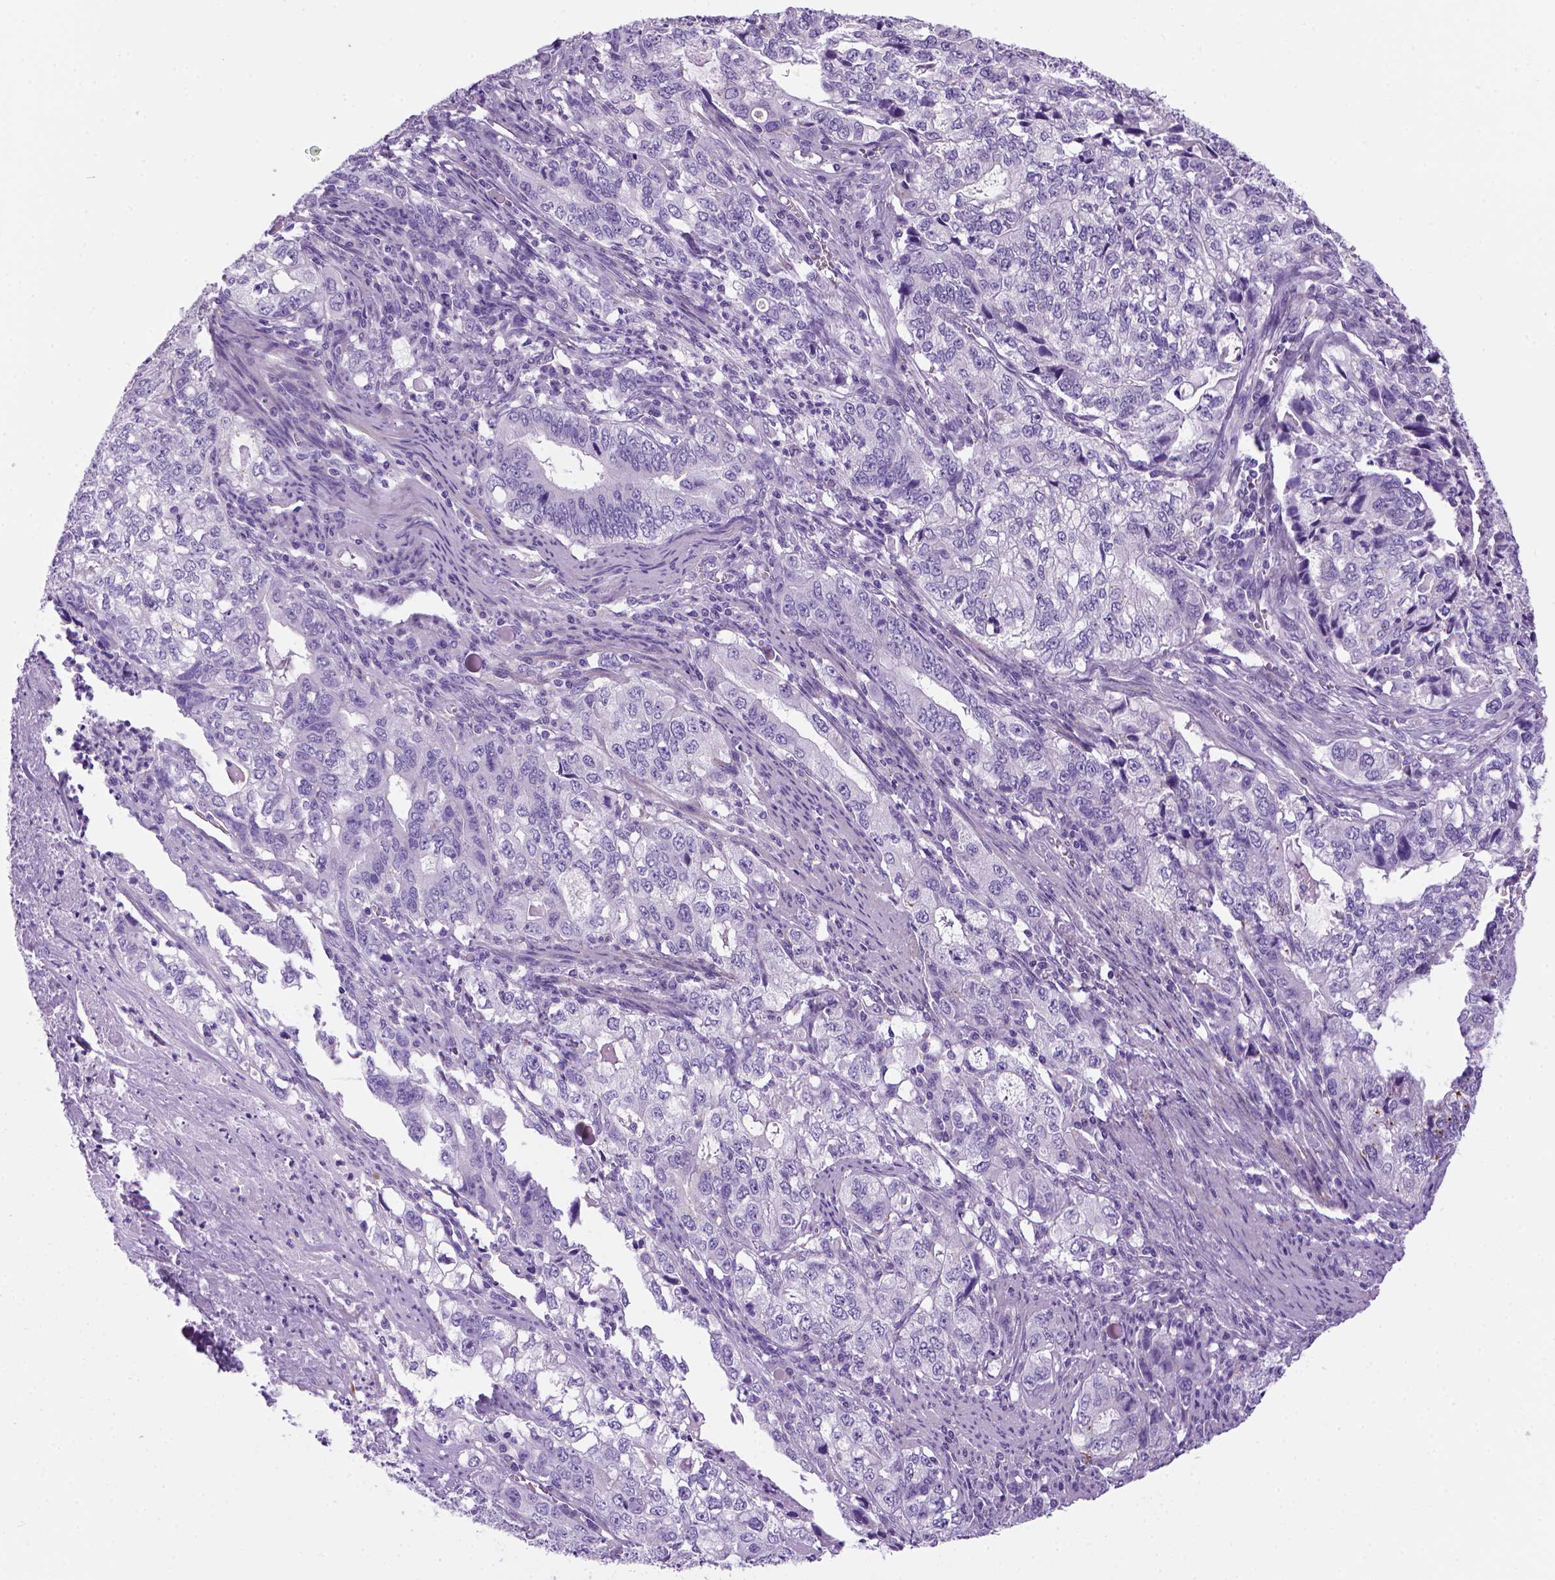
{"staining": {"intensity": "negative", "quantity": "none", "location": "none"}, "tissue": "stomach cancer", "cell_type": "Tumor cells", "image_type": "cancer", "snomed": [{"axis": "morphology", "description": "Adenocarcinoma, NOS"}, {"axis": "topography", "description": "Stomach, lower"}], "caption": "There is no significant expression in tumor cells of stomach cancer (adenocarcinoma).", "gene": "ARHGEF33", "patient": {"sex": "female", "age": 72}}